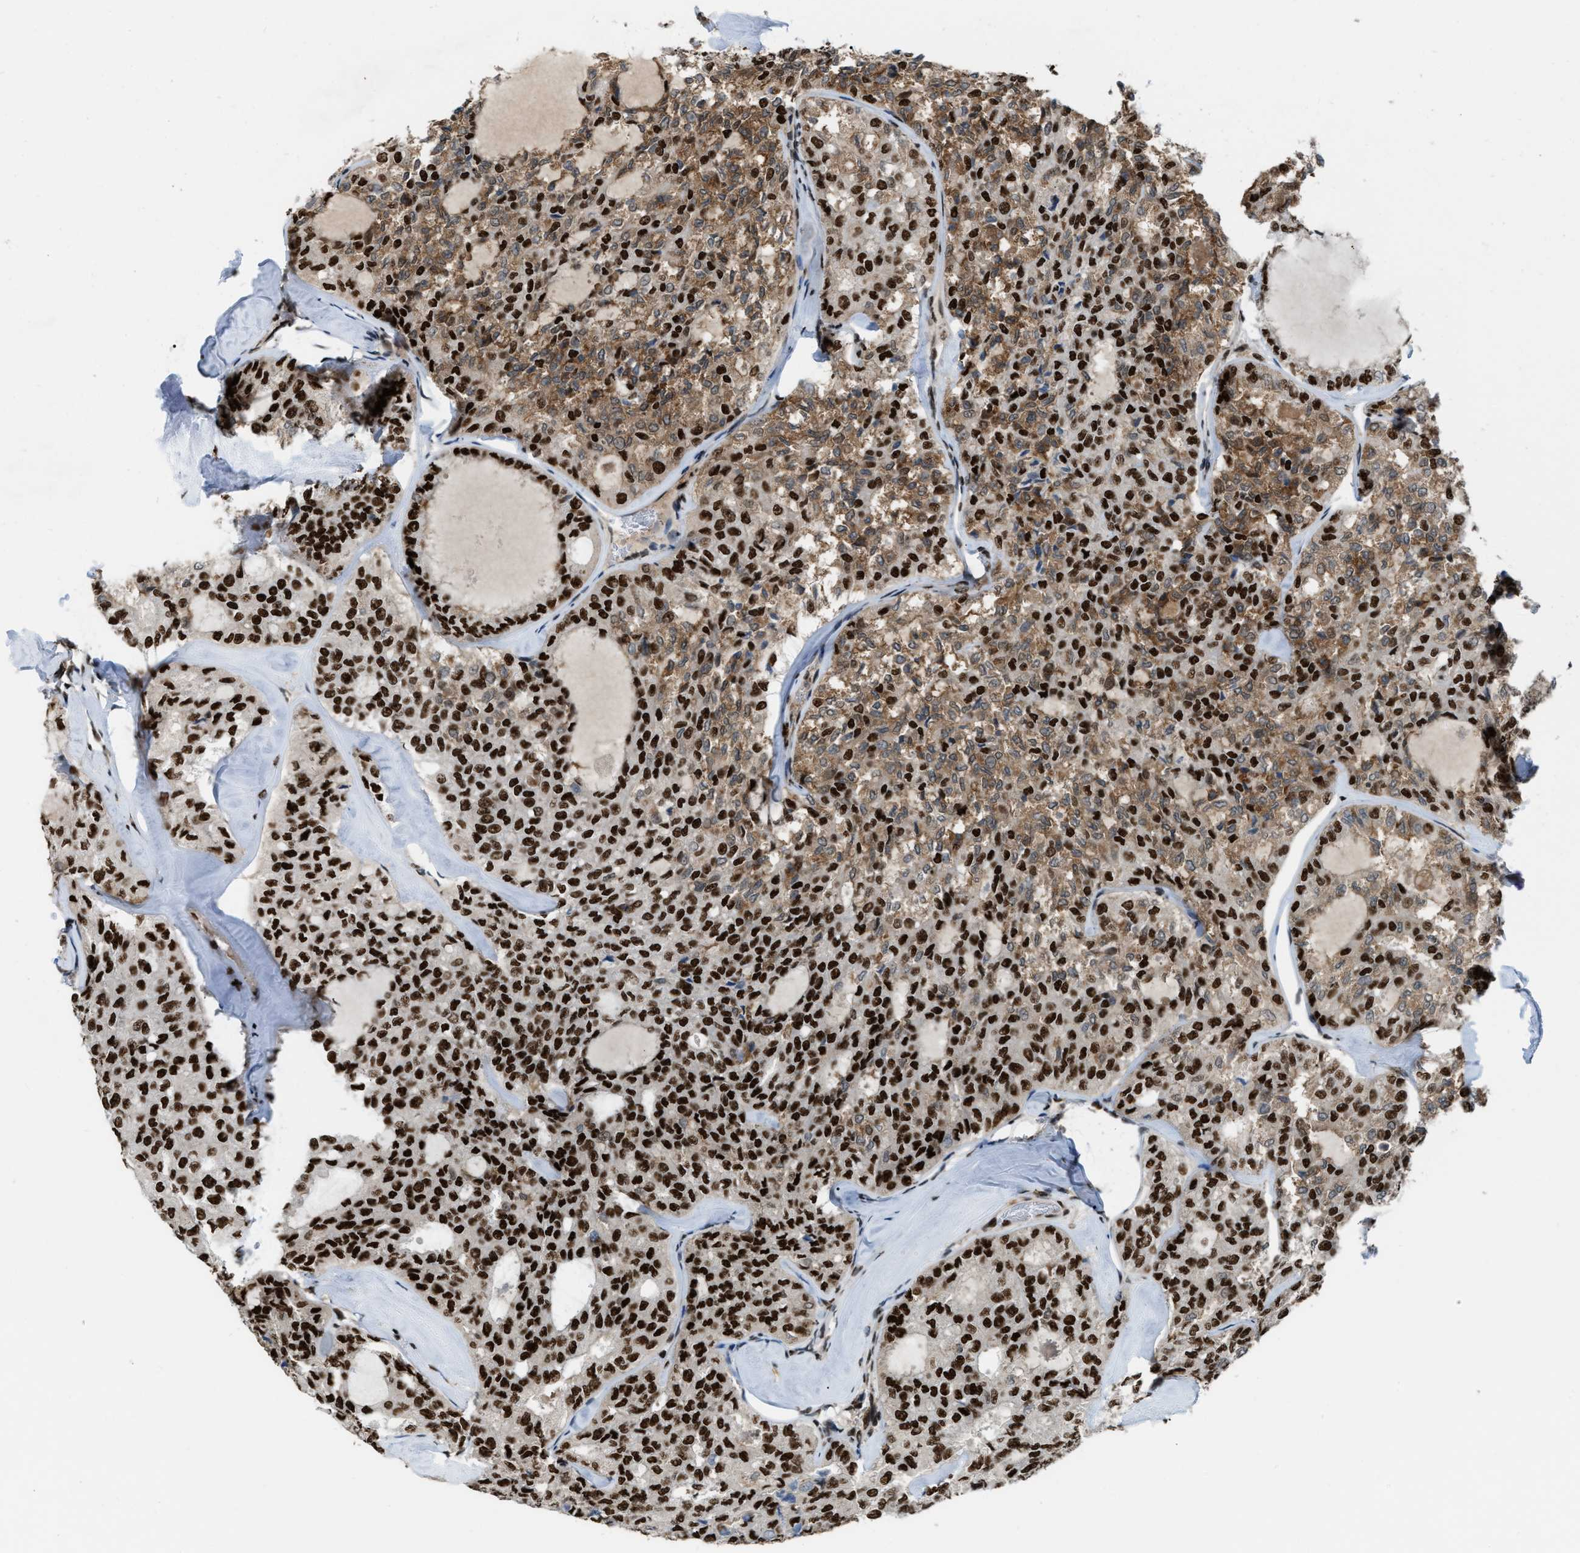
{"staining": {"intensity": "strong", "quantity": ">75%", "location": "cytoplasmic/membranous,nuclear"}, "tissue": "thyroid cancer", "cell_type": "Tumor cells", "image_type": "cancer", "snomed": [{"axis": "morphology", "description": "Follicular adenoma carcinoma, NOS"}, {"axis": "topography", "description": "Thyroid gland"}], "caption": "The immunohistochemical stain highlights strong cytoplasmic/membranous and nuclear expression in tumor cells of thyroid cancer (follicular adenoma carcinoma) tissue.", "gene": "NUMA1", "patient": {"sex": "male", "age": 75}}